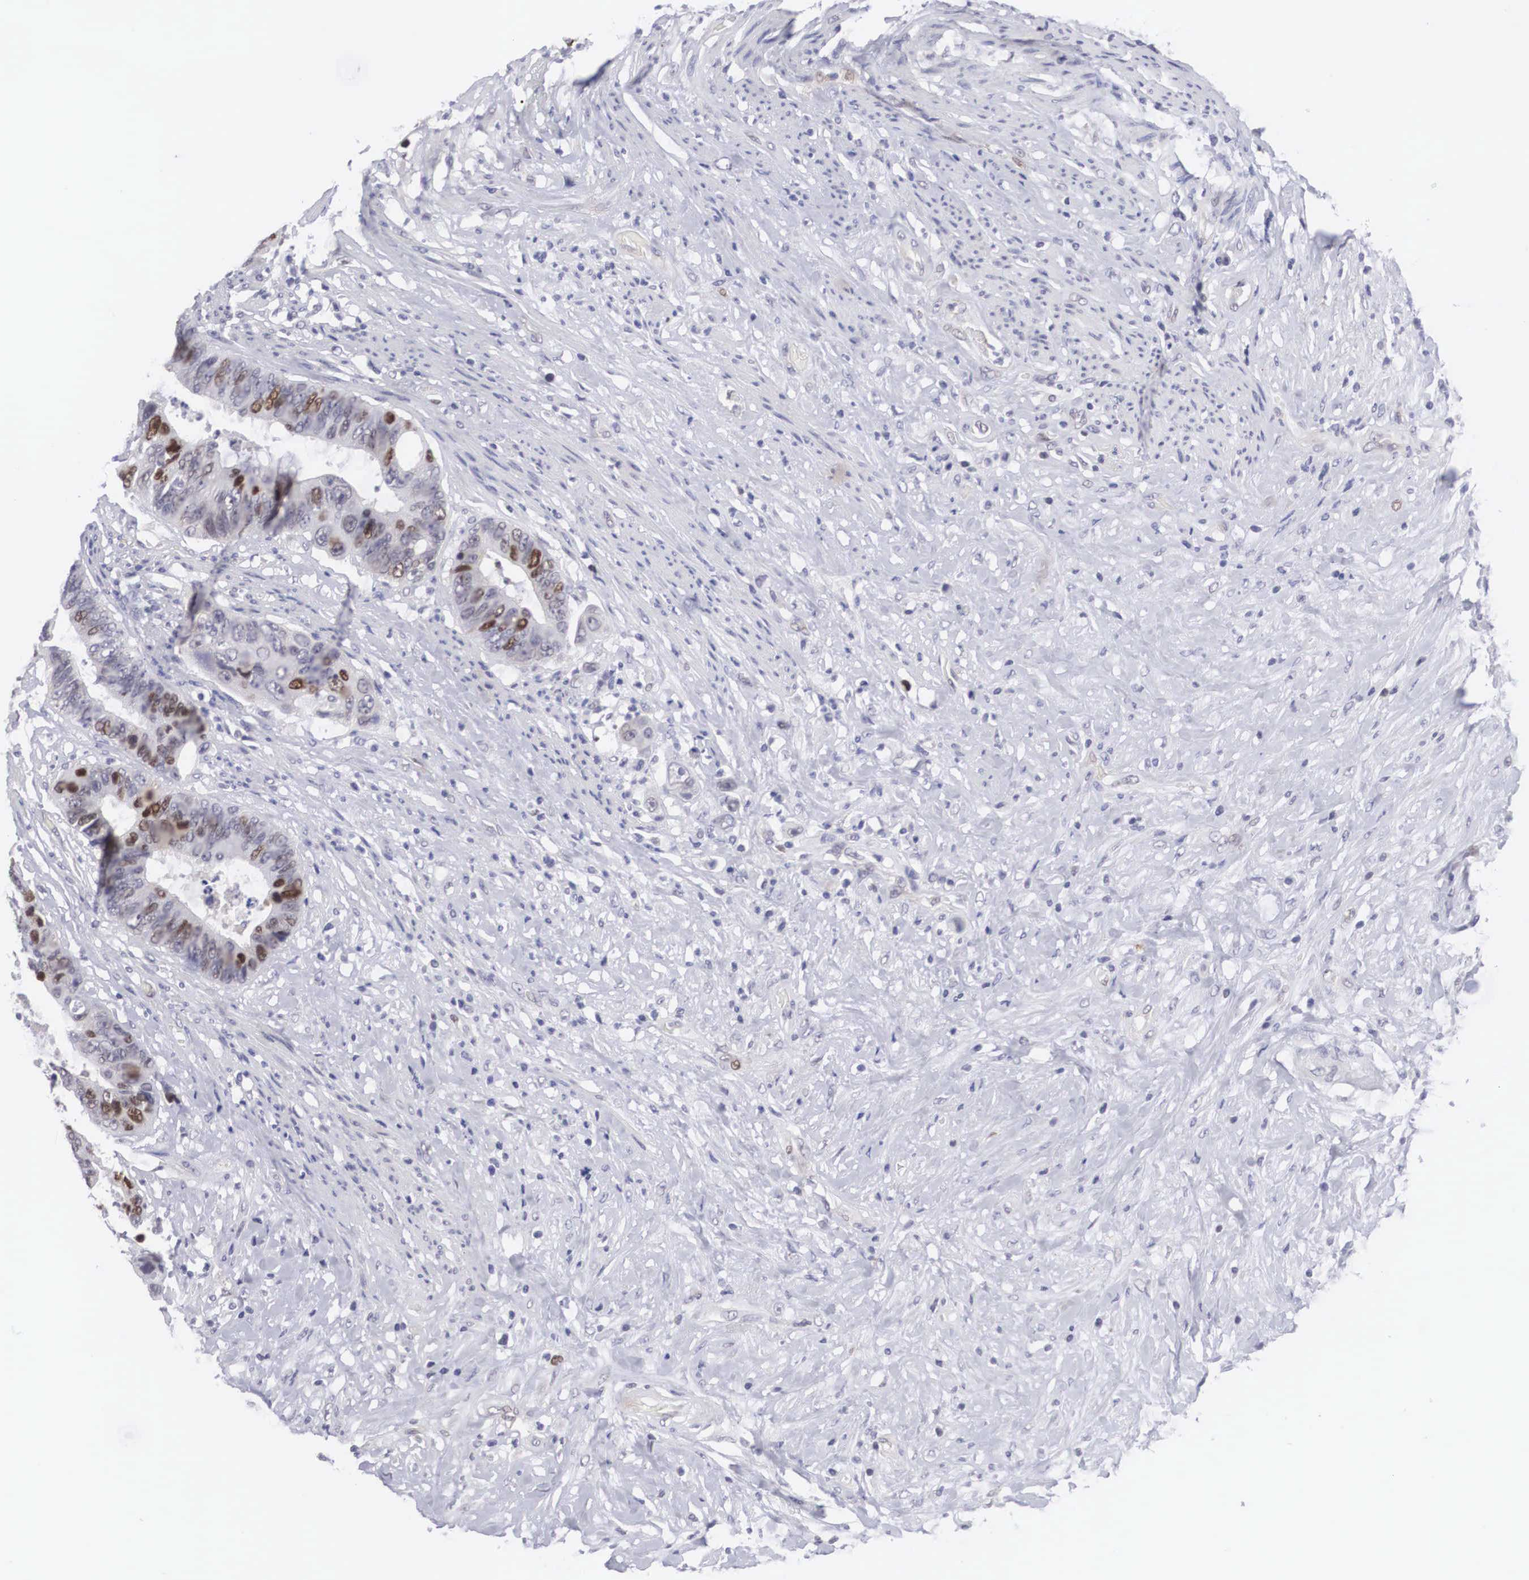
{"staining": {"intensity": "weak", "quantity": "<25%", "location": "nuclear"}, "tissue": "colorectal cancer", "cell_type": "Tumor cells", "image_type": "cancer", "snomed": [{"axis": "morphology", "description": "Adenocarcinoma, NOS"}, {"axis": "topography", "description": "Rectum"}], "caption": "DAB (3,3'-diaminobenzidine) immunohistochemical staining of human adenocarcinoma (colorectal) demonstrates no significant expression in tumor cells. (DAB (3,3'-diaminobenzidine) immunohistochemistry (IHC) with hematoxylin counter stain).", "gene": "MAST4", "patient": {"sex": "female", "age": 65}}